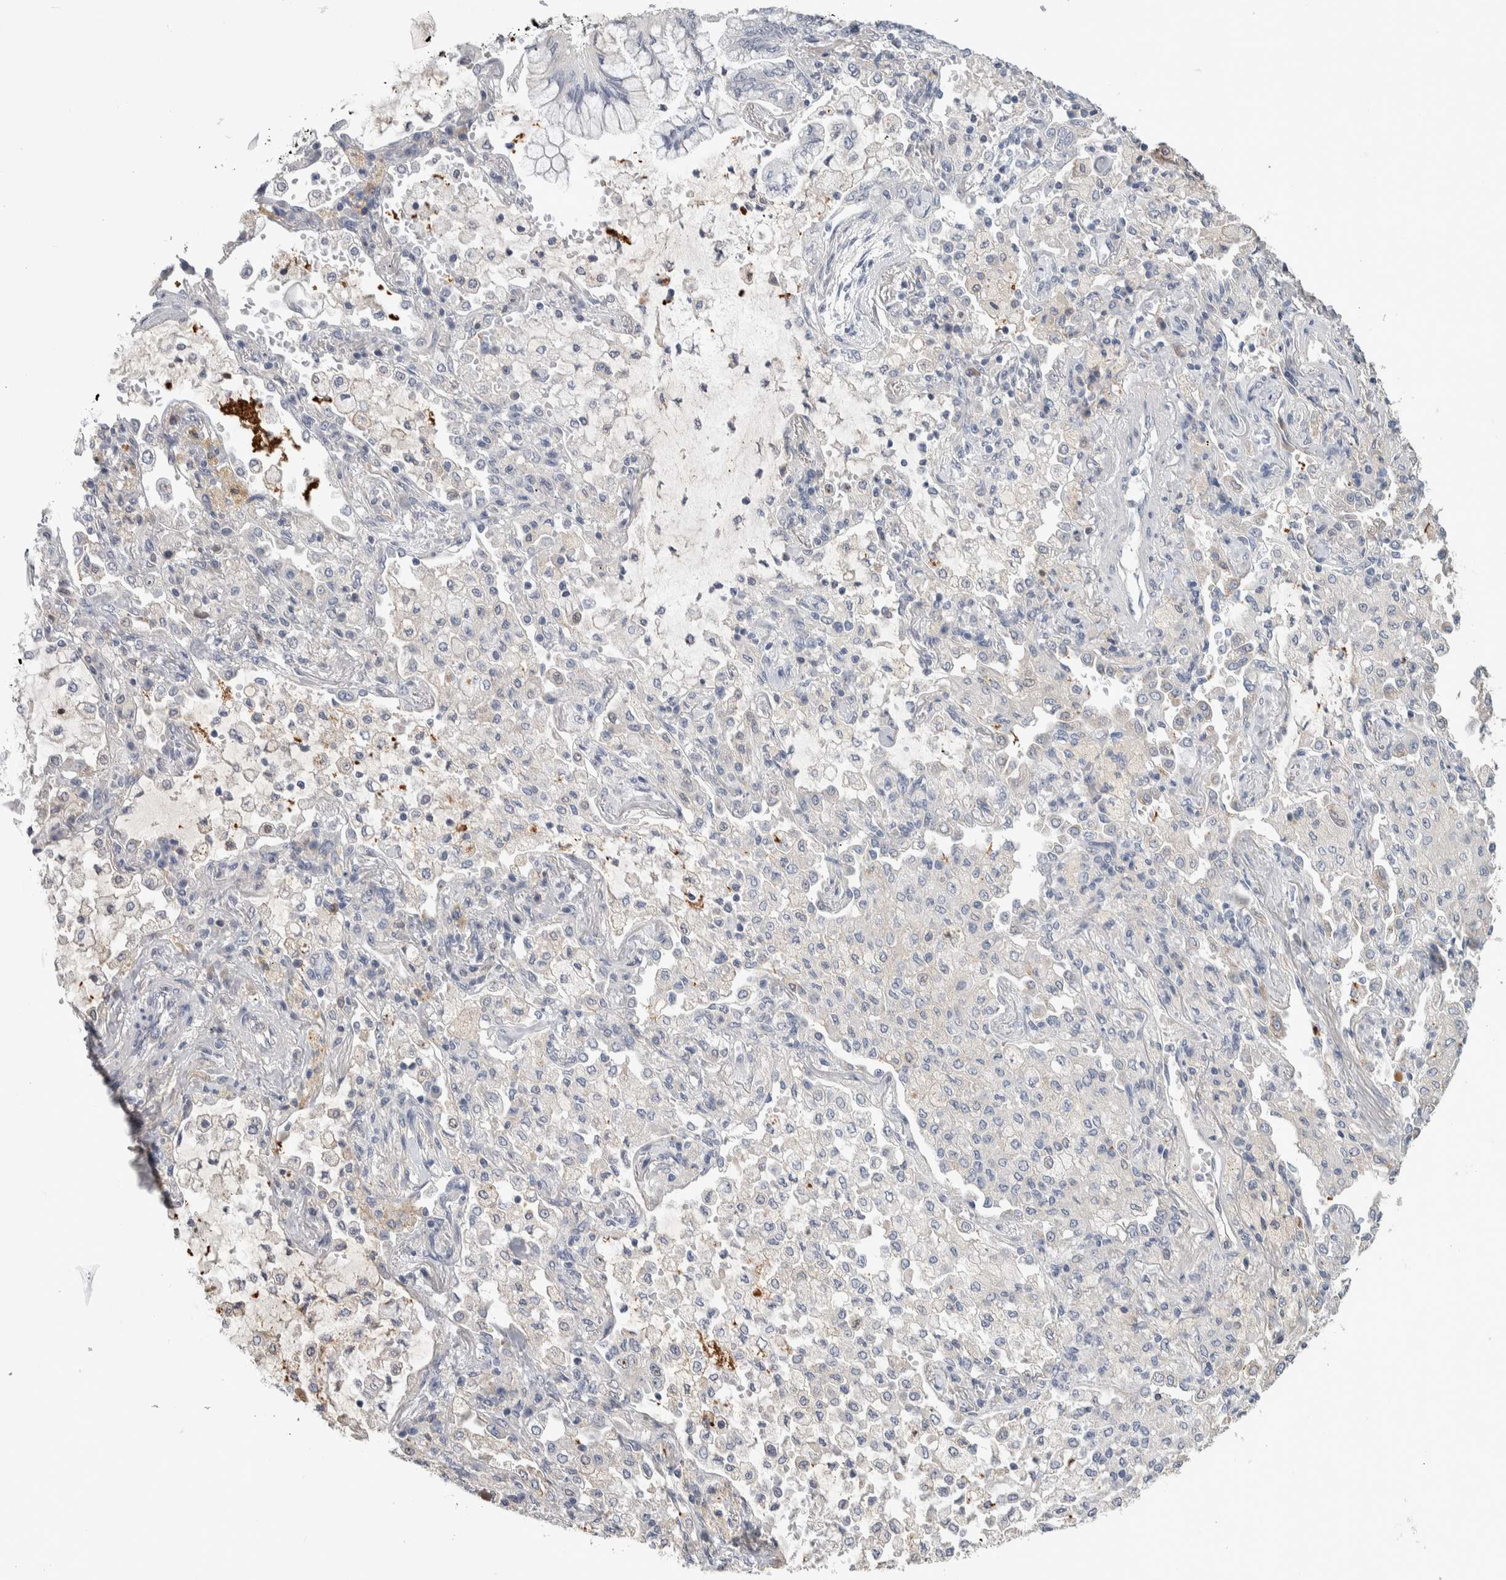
{"staining": {"intensity": "negative", "quantity": "none", "location": "none"}, "tissue": "lung cancer", "cell_type": "Tumor cells", "image_type": "cancer", "snomed": [{"axis": "morphology", "description": "Adenocarcinoma, NOS"}, {"axis": "topography", "description": "Lung"}], "caption": "IHC histopathology image of neoplastic tissue: human lung adenocarcinoma stained with DAB (3,3'-diaminobenzidine) exhibits no significant protein expression in tumor cells. (Immunohistochemistry (ihc), brightfield microscopy, high magnification).", "gene": "TMEM102", "patient": {"sex": "female", "age": 70}}